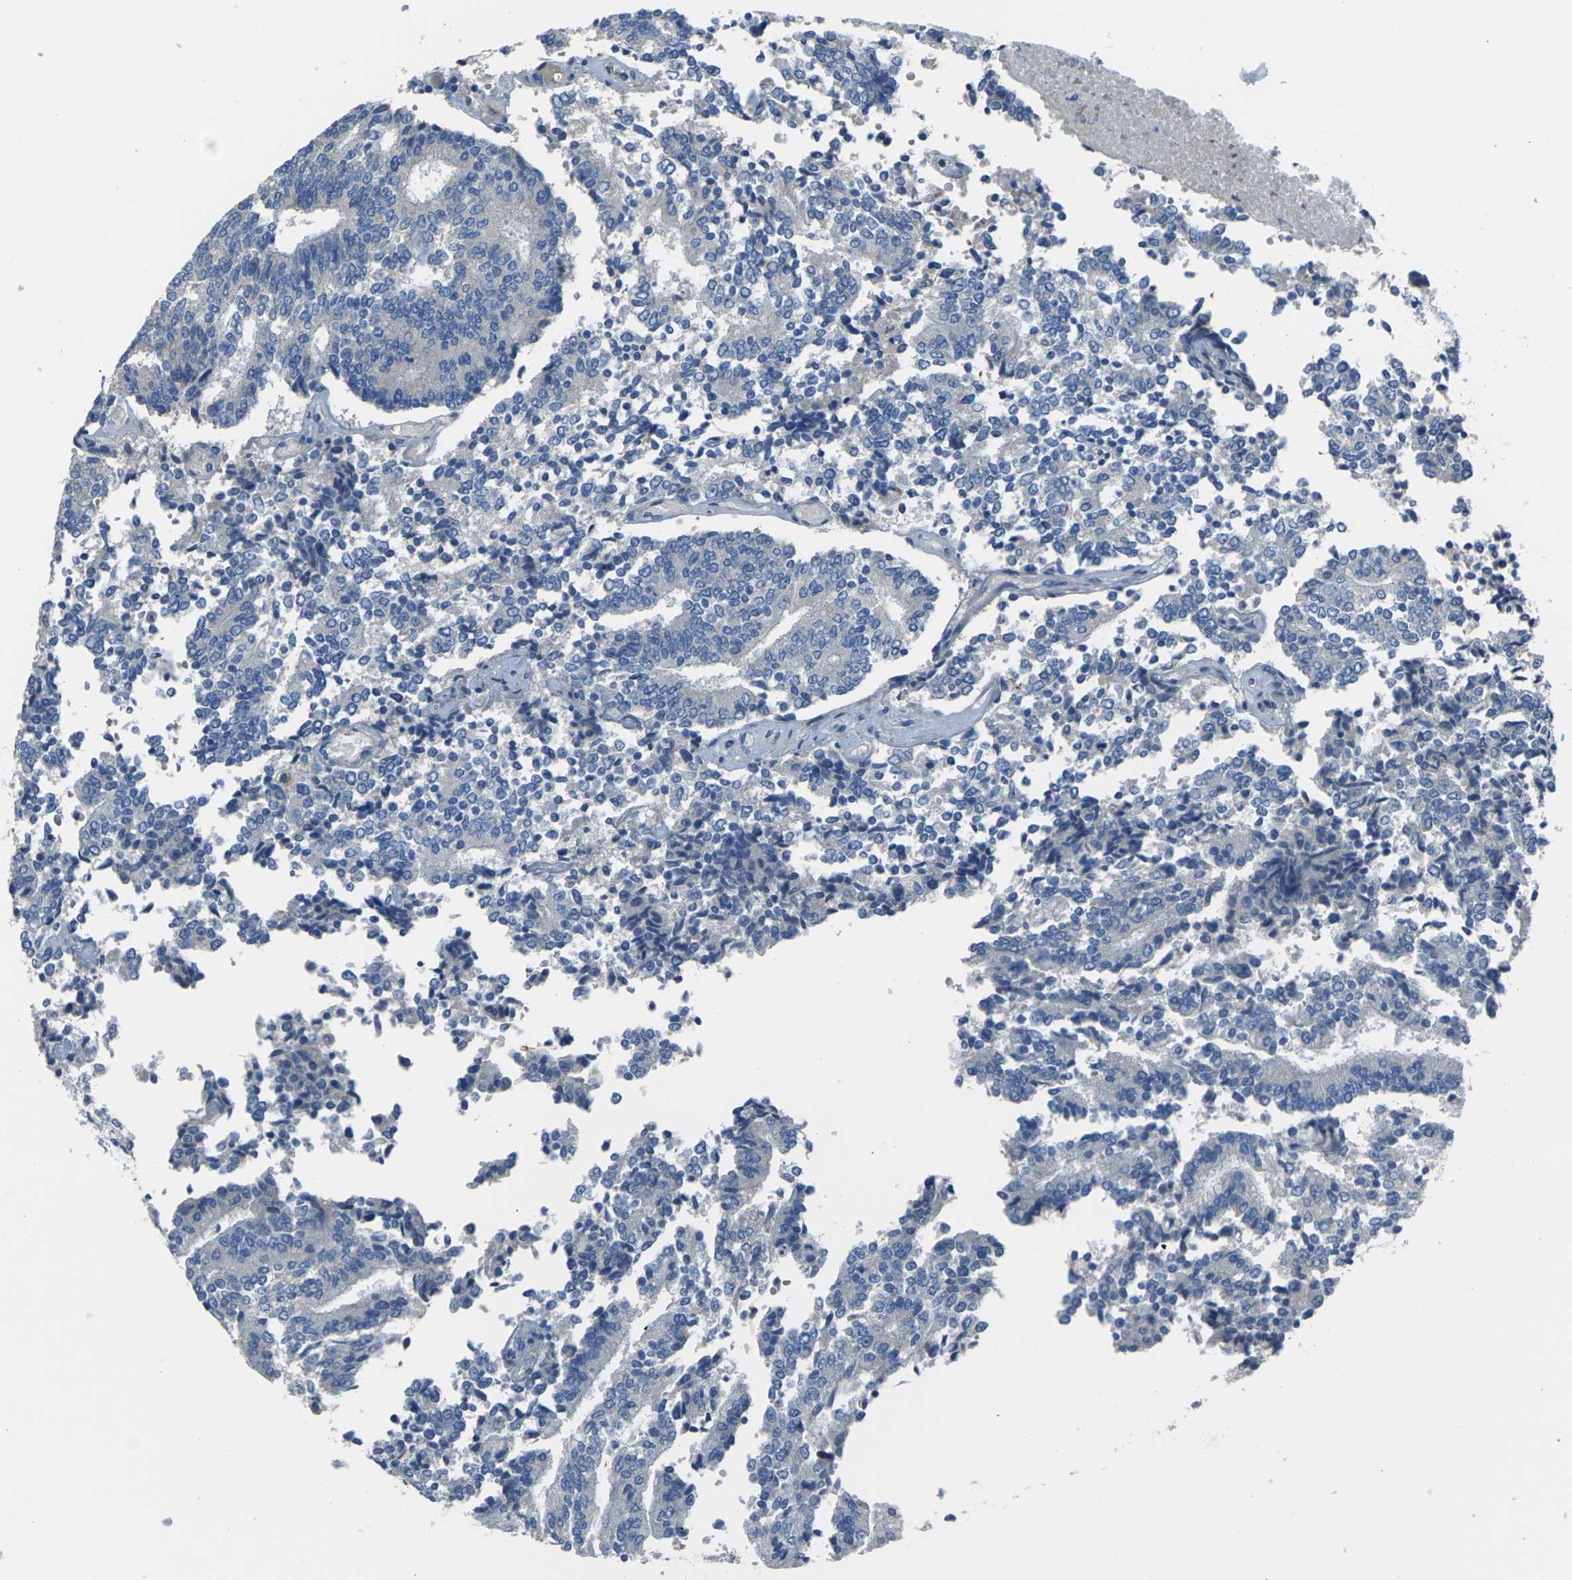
{"staining": {"intensity": "negative", "quantity": "none", "location": "none"}, "tissue": "prostate cancer", "cell_type": "Tumor cells", "image_type": "cancer", "snomed": [{"axis": "morphology", "description": "Normal tissue, NOS"}, {"axis": "morphology", "description": "Adenocarcinoma, High grade"}, {"axis": "topography", "description": "Prostate"}, {"axis": "topography", "description": "Seminal veicle"}], "caption": "The micrograph displays no significant staining in tumor cells of prostate cancer.", "gene": "EDNRA", "patient": {"sex": "male", "age": 55}}